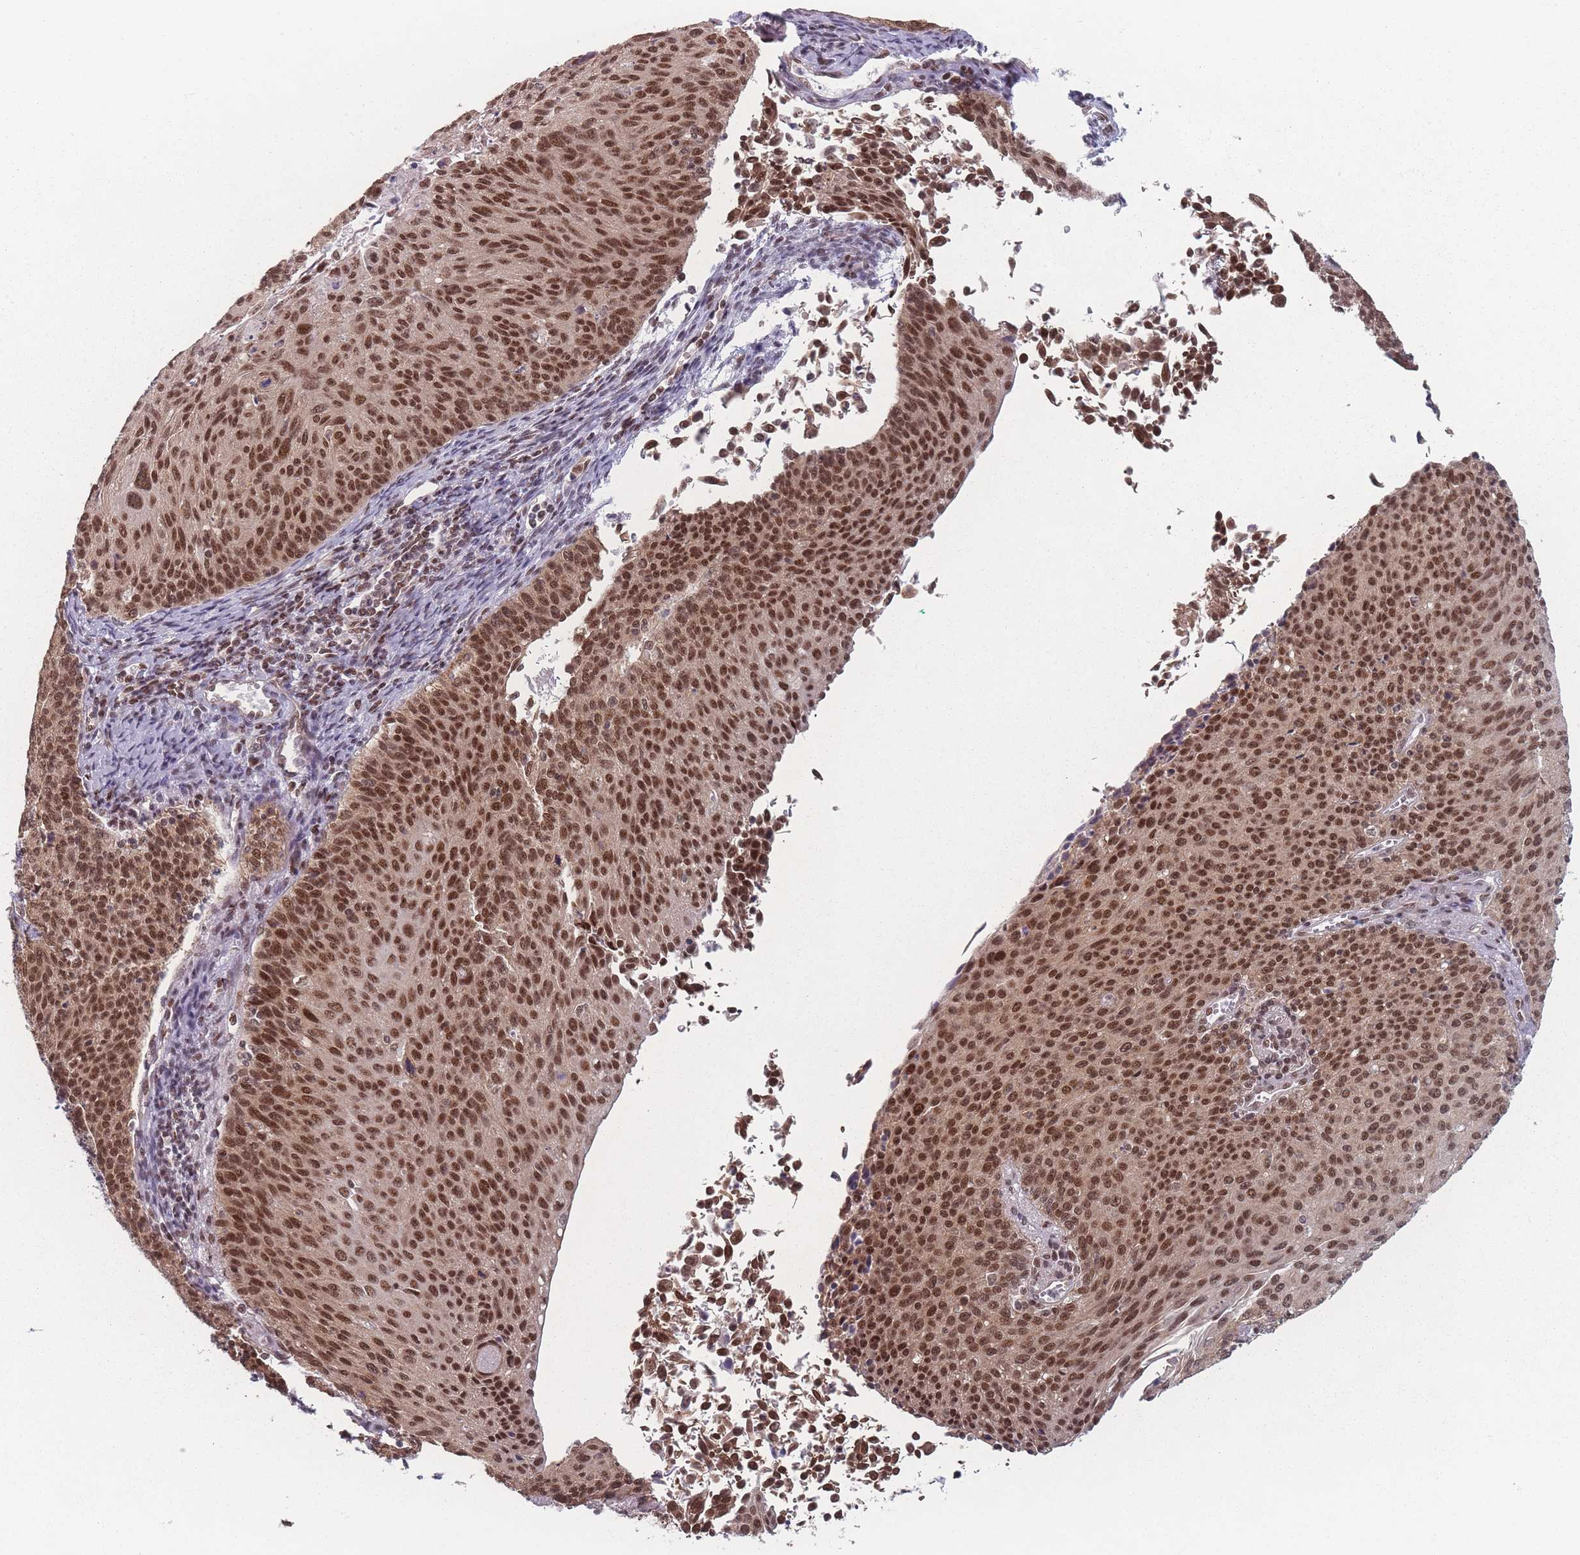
{"staining": {"intensity": "strong", "quantity": ">75%", "location": "nuclear"}, "tissue": "cervical cancer", "cell_type": "Tumor cells", "image_type": "cancer", "snomed": [{"axis": "morphology", "description": "Squamous cell carcinoma, NOS"}, {"axis": "topography", "description": "Cervix"}], "caption": "Strong nuclear protein positivity is appreciated in about >75% of tumor cells in cervical squamous cell carcinoma.", "gene": "ZC3H14", "patient": {"sex": "female", "age": 55}}